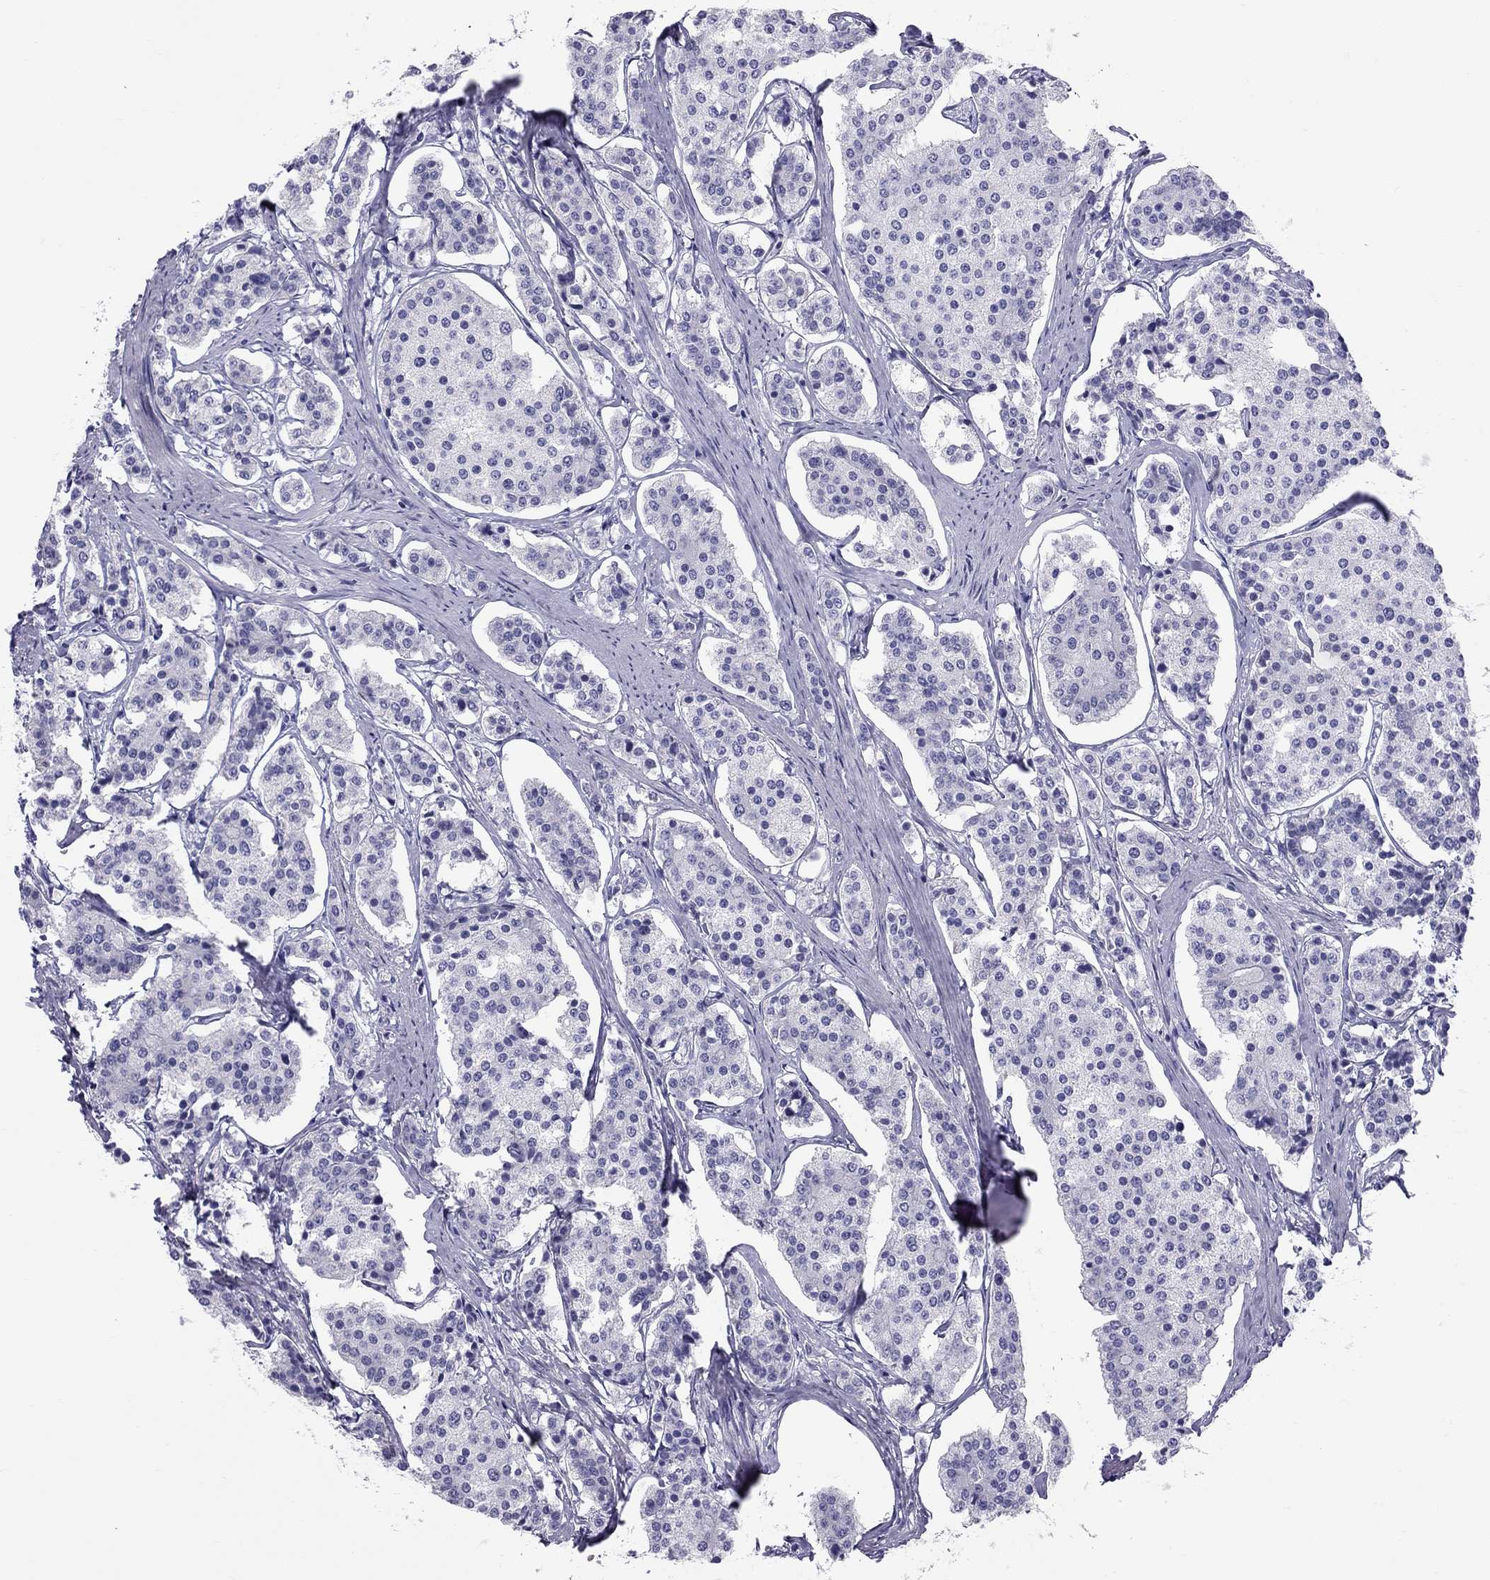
{"staining": {"intensity": "negative", "quantity": "none", "location": "none"}, "tissue": "carcinoid", "cell_type": "Tumor cells", "image_type": "cancer", "snomed": [{"axis": "morphology", "description": "Carcinoid, malignant, NOS"}, {"axis": "topography", "description": "Small intestine"}], "caption": "Carcinoid (malignant) stained for a protein using immunohistochemistry displays no expression tumor cells.", "gene": "TRPM3", "patient": {"sex": "female", "age": 65}}